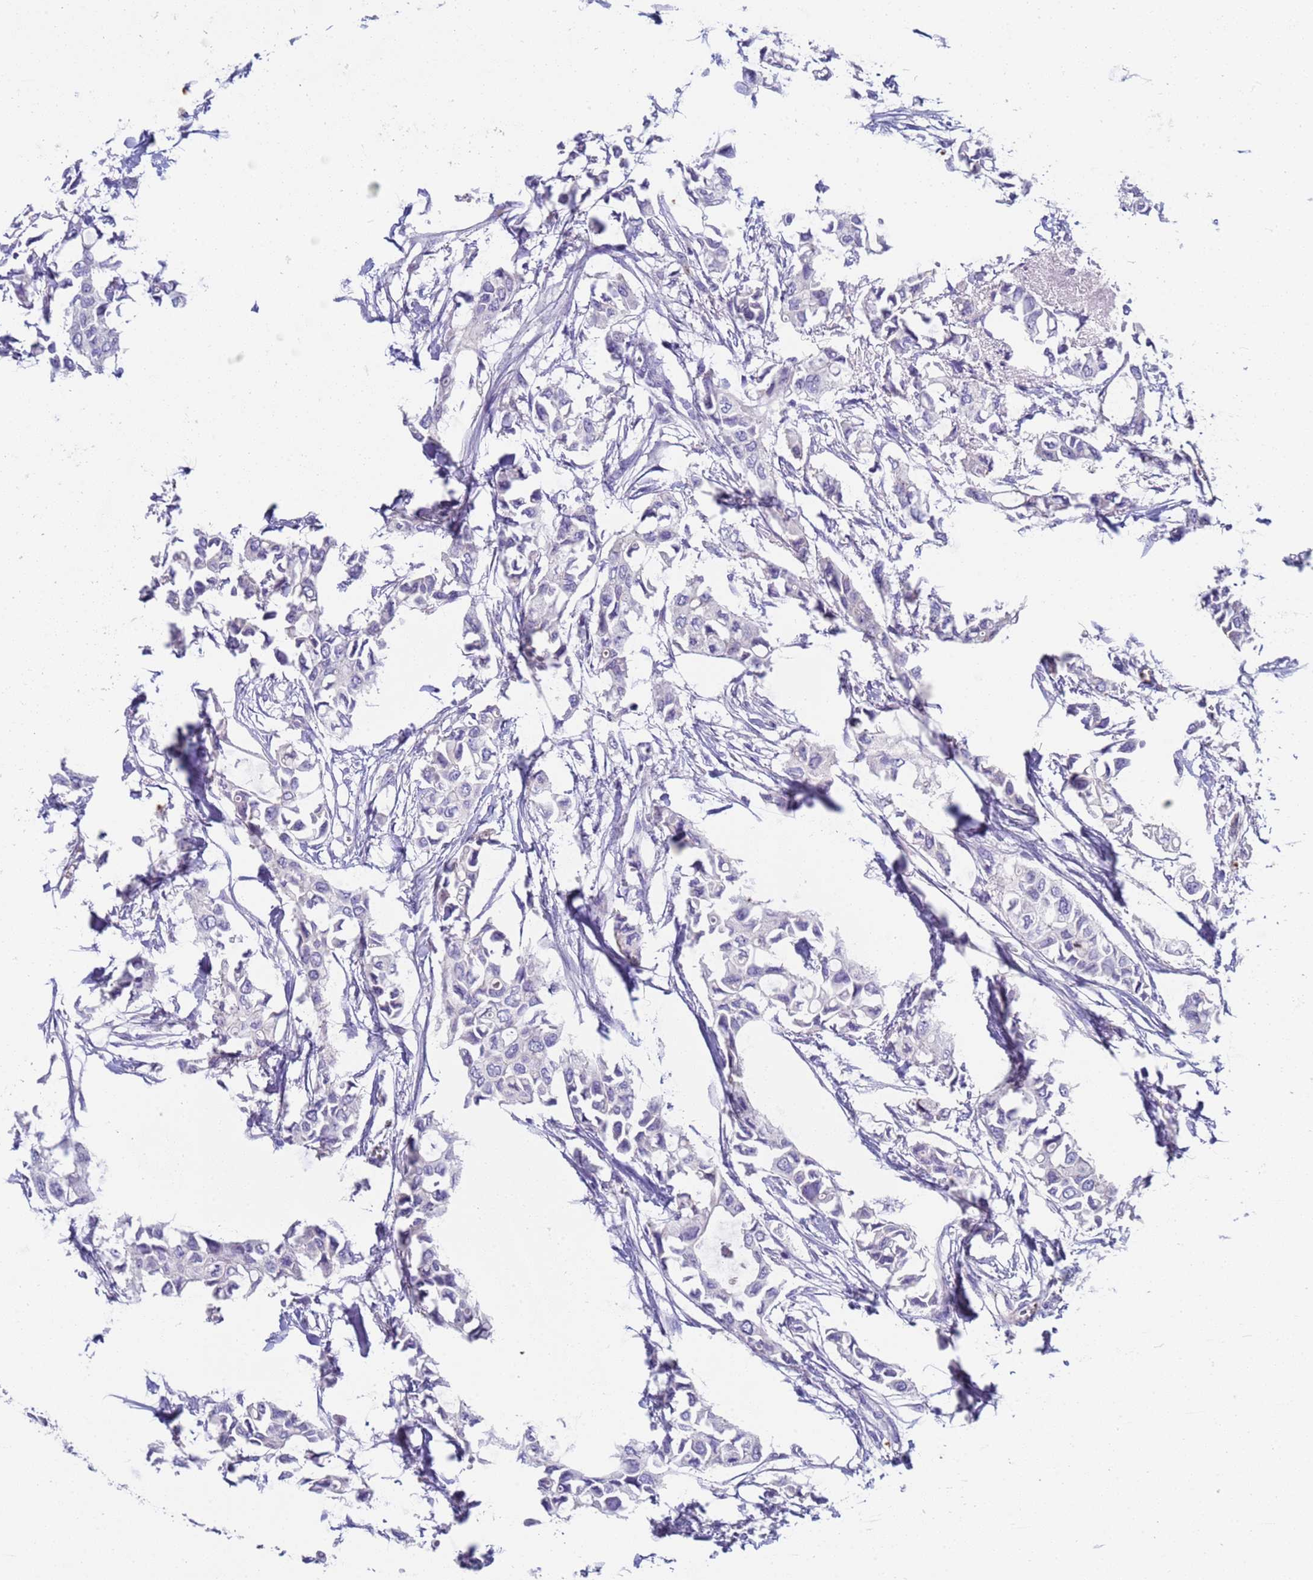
{"staining": {"intensity": "negative", "quantity": "none", "location": "none"}, "tissue": "breast cancer", "cell_type": "Tumor cells", "image_type": "cancer", "snomed": [{"axis": "morphology", "description": "Duct carcinoma"}, {"axis": "topography", "description": "Breast"}], "caption": "A photomicrograph of breast cancer stained for a protein displays no brown staining in tumor cells. (Brightfield microscopy of DAB (3,3'-diaminobenzidine) IHC at high magnification).", "gene": "C4orf46", "patient": {"sex": "female", "age": 41}}